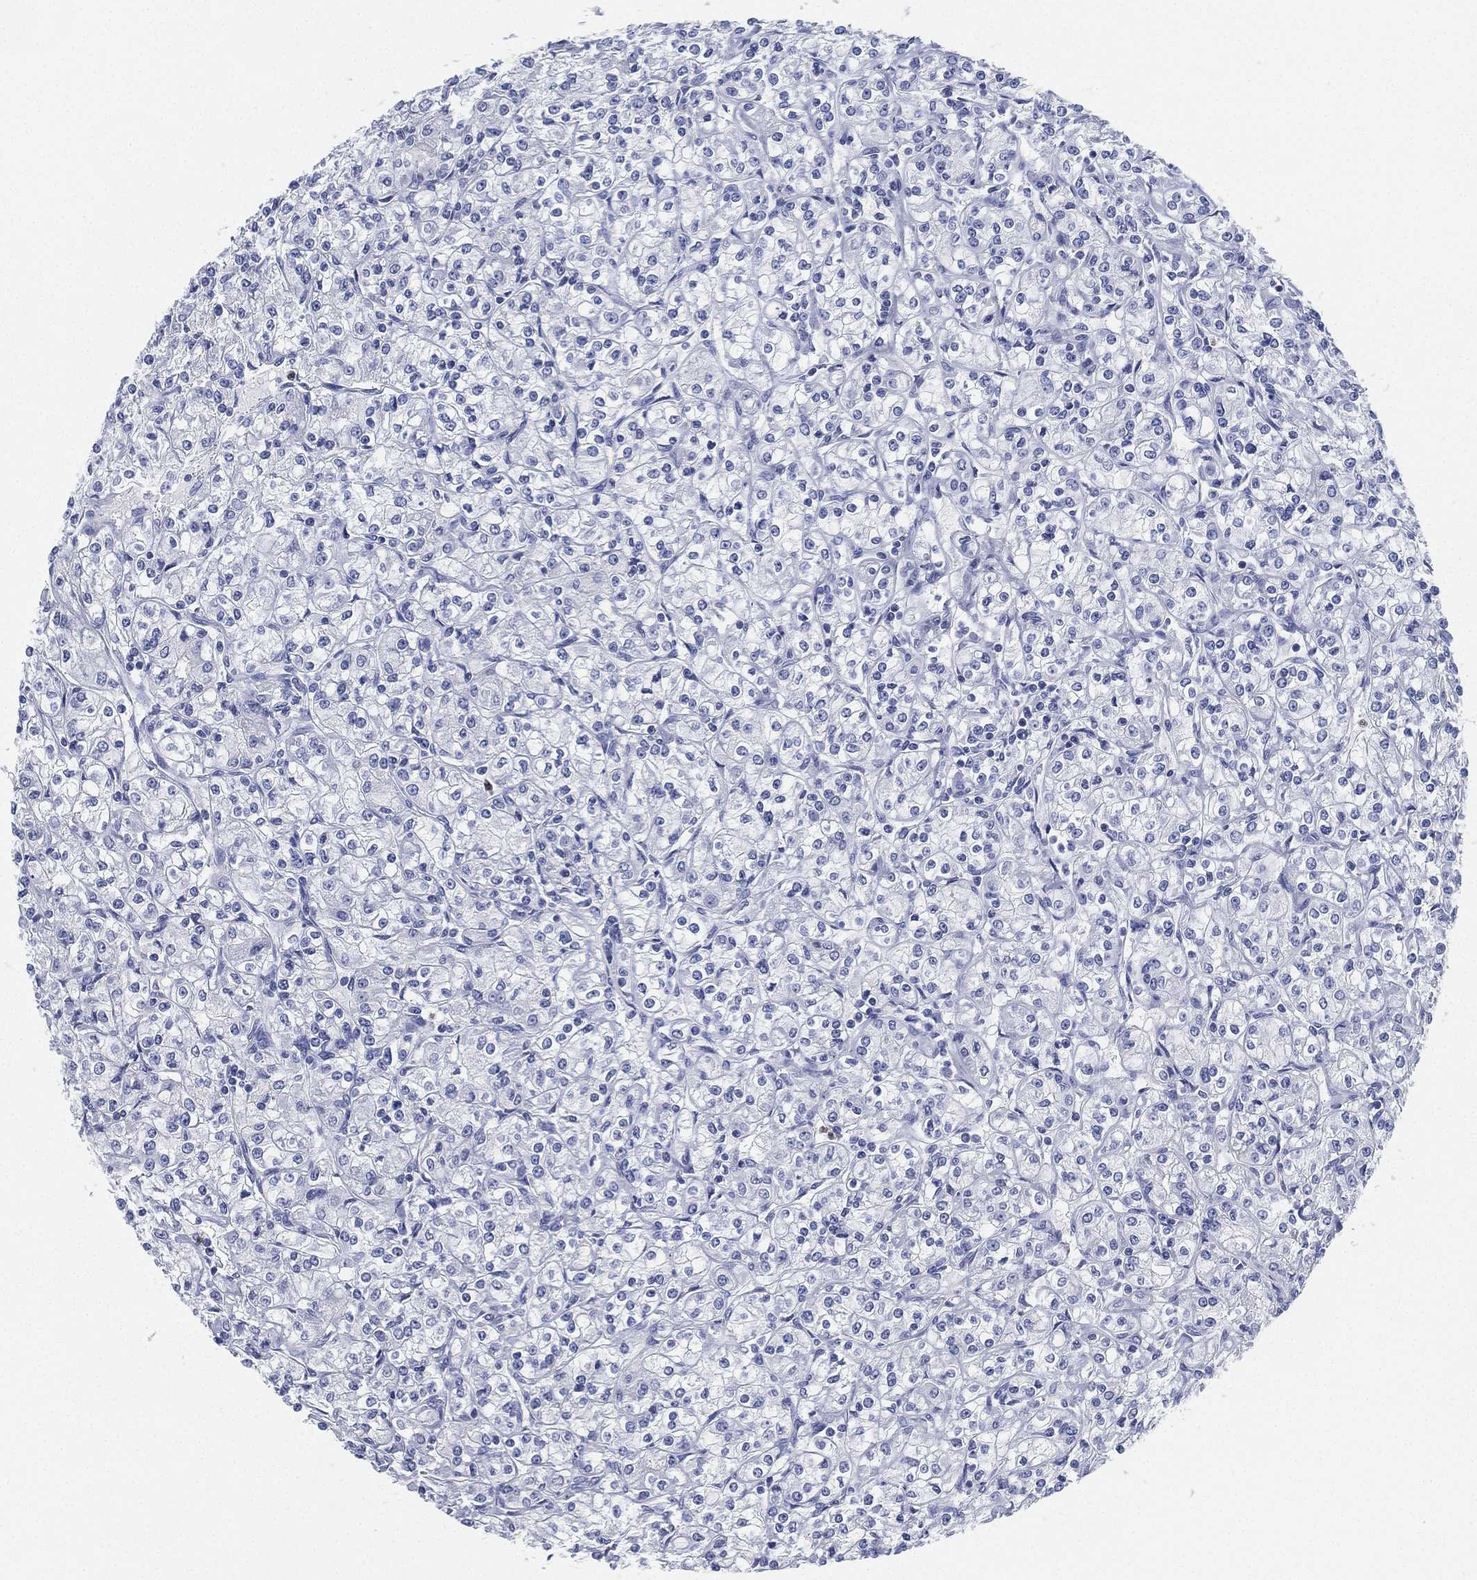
{"staining": {"intensity": "negative", "quantity": "none", "location": "none"}, "tissue": "renal cancer", "cell_type": "Tumor cells", "image_type": "cancer", "snomed": [{"axis": "morphology", "description": "Adenocarcinoma, NOS"}, {"axis": "topography", "description": "Kidney"}], "caption": "The photomicrograph displays no significant staining in tumor cells of adenocarcinoma (renal).", "gene": "DEFB121", "patient": {"sex": "male", "age": 77}}